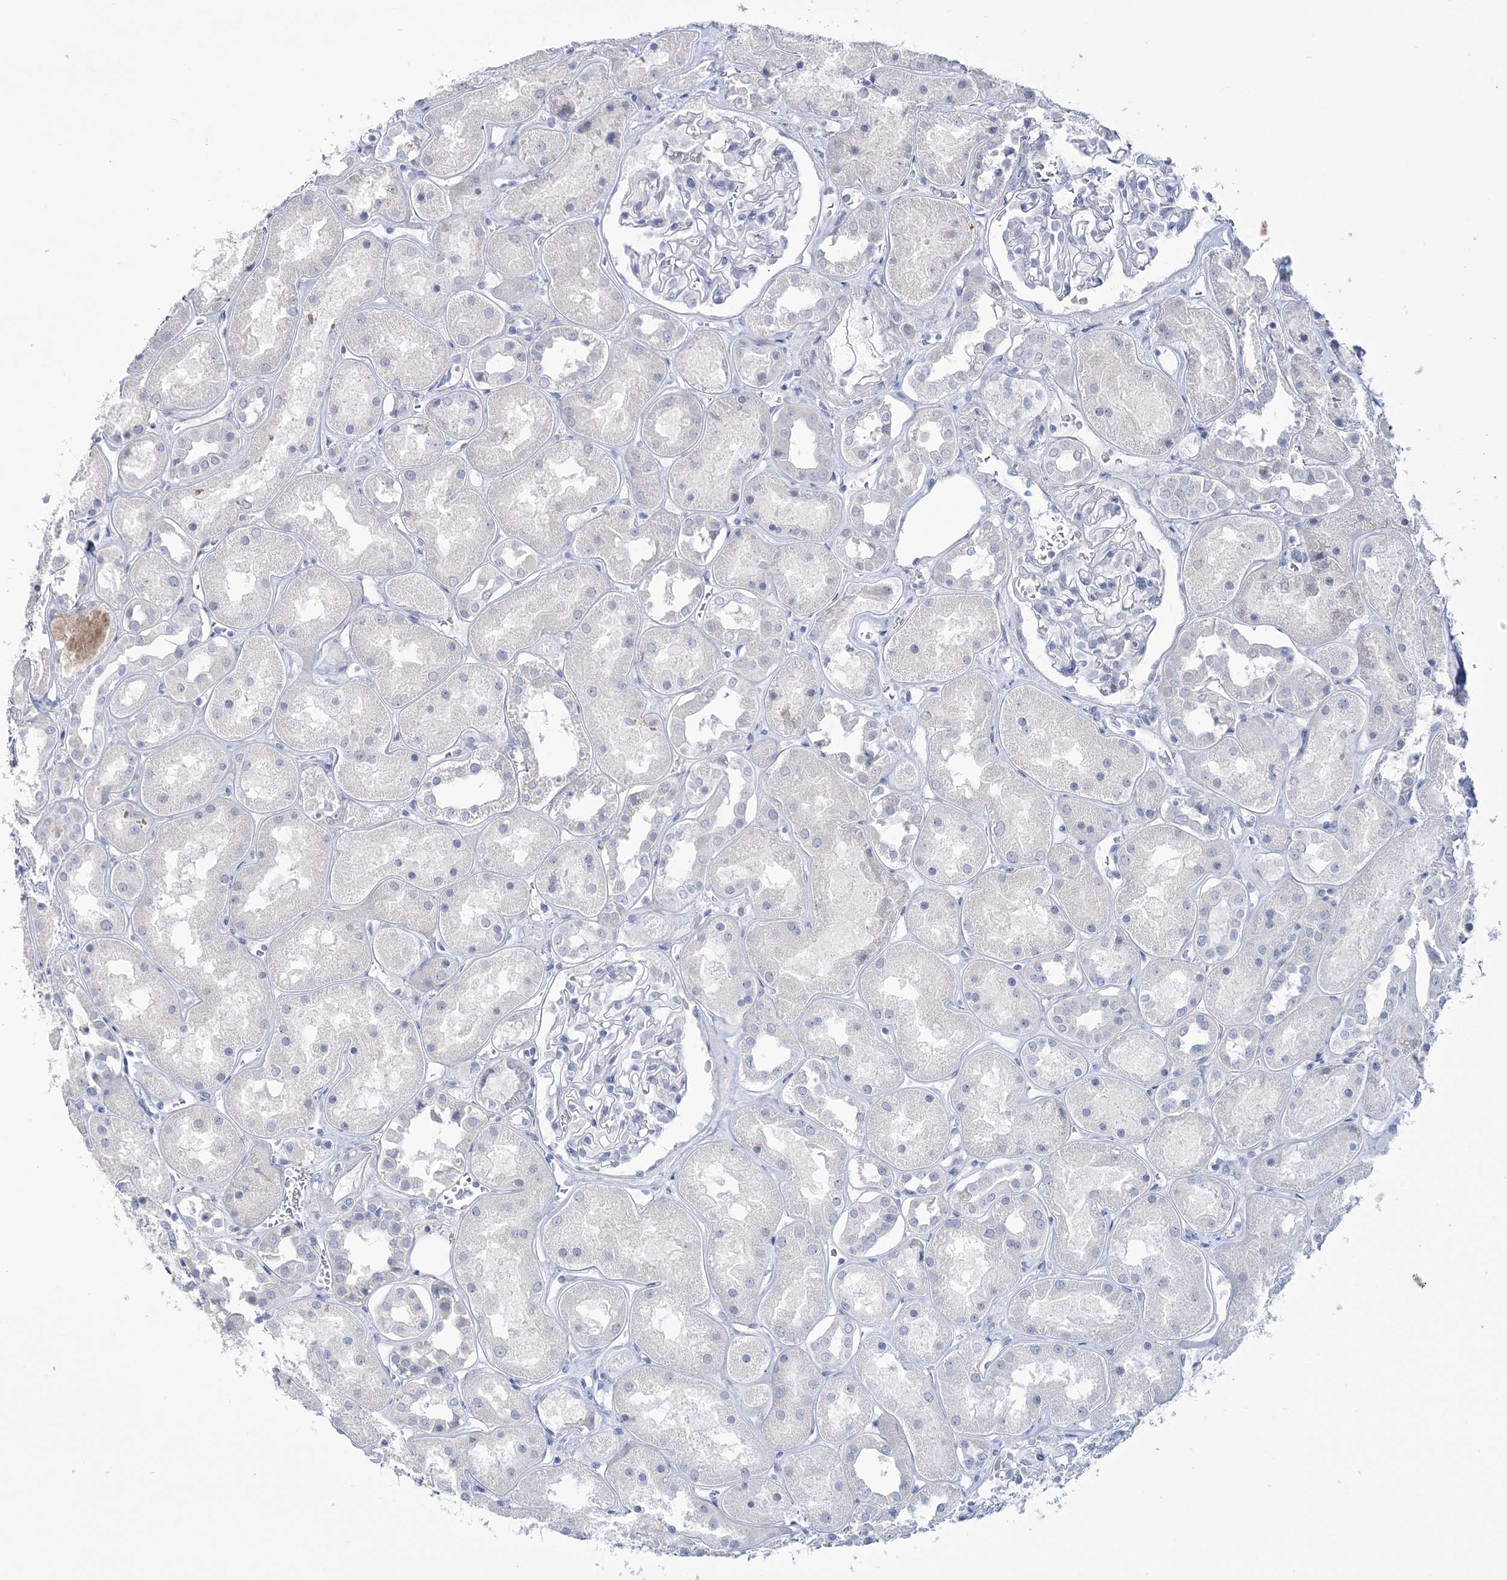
{"staining": {"intensity": "negative", "quantity": "none", "location": "none"}, "tissue": "kidney", "cell_type": "Cells in glomeruli", "image_type": "normal", "snomed": [{"axis": "morphology", "description": "Normal tissue, NOS"}, {"axis": "topography", "description": "Kidney"}], "caption": "A histopathology image of human kidney is negative for staining in cells in glomeruli. The staining was performed using DAB (3,3'-diaminobenzidine) to visualize the protein expression in brown, while the nuclei were stained in blue with hematoxylin (Magnification: 20x).", "gene": "CYP3A4", "patient": {"sex": "male", "age": 70}}